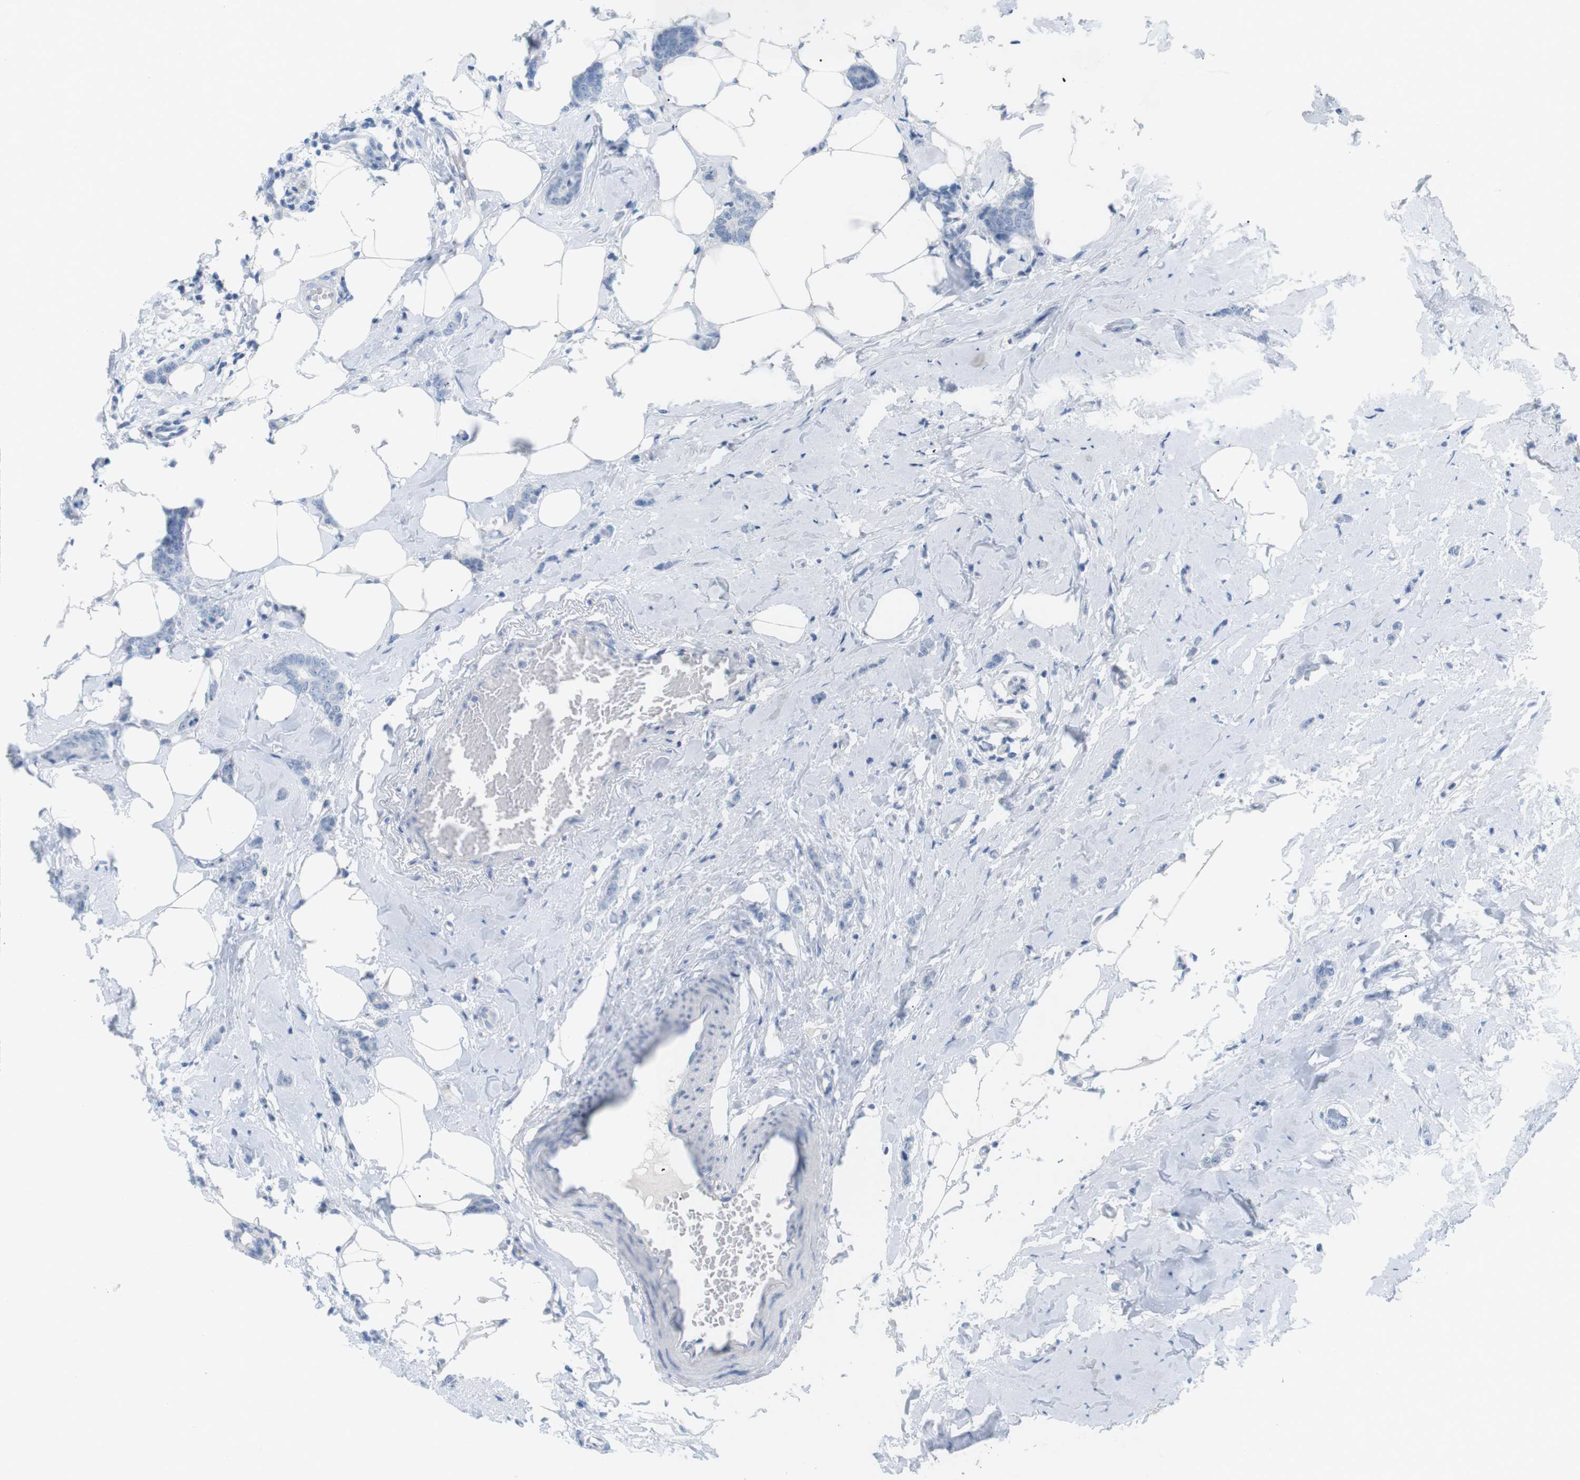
{"staining": {"intensity": "negative", "quantity": "none", "location": "none"}, "tissue": "breast cancer", "cell_type": "Tumor cells", "image_type": "cancer", "snomed": [{"axis": "morphology", "description": "Lobular carcinoma"}, {"axis": "topography", "description": "Skin"}, {"axis": "topography", "description": "Breast"}], "caption": "Immunohistochemistry micrograph of neoplastic tissue: human breast lobular carcinoma stained with DAB exhibits no significant protein positivity in tumor cells. (DAB immunohistochemistry with hematoxylin counter stain).", "gene": "HBG2", "patient": {"sex": "female", "age": 46}}